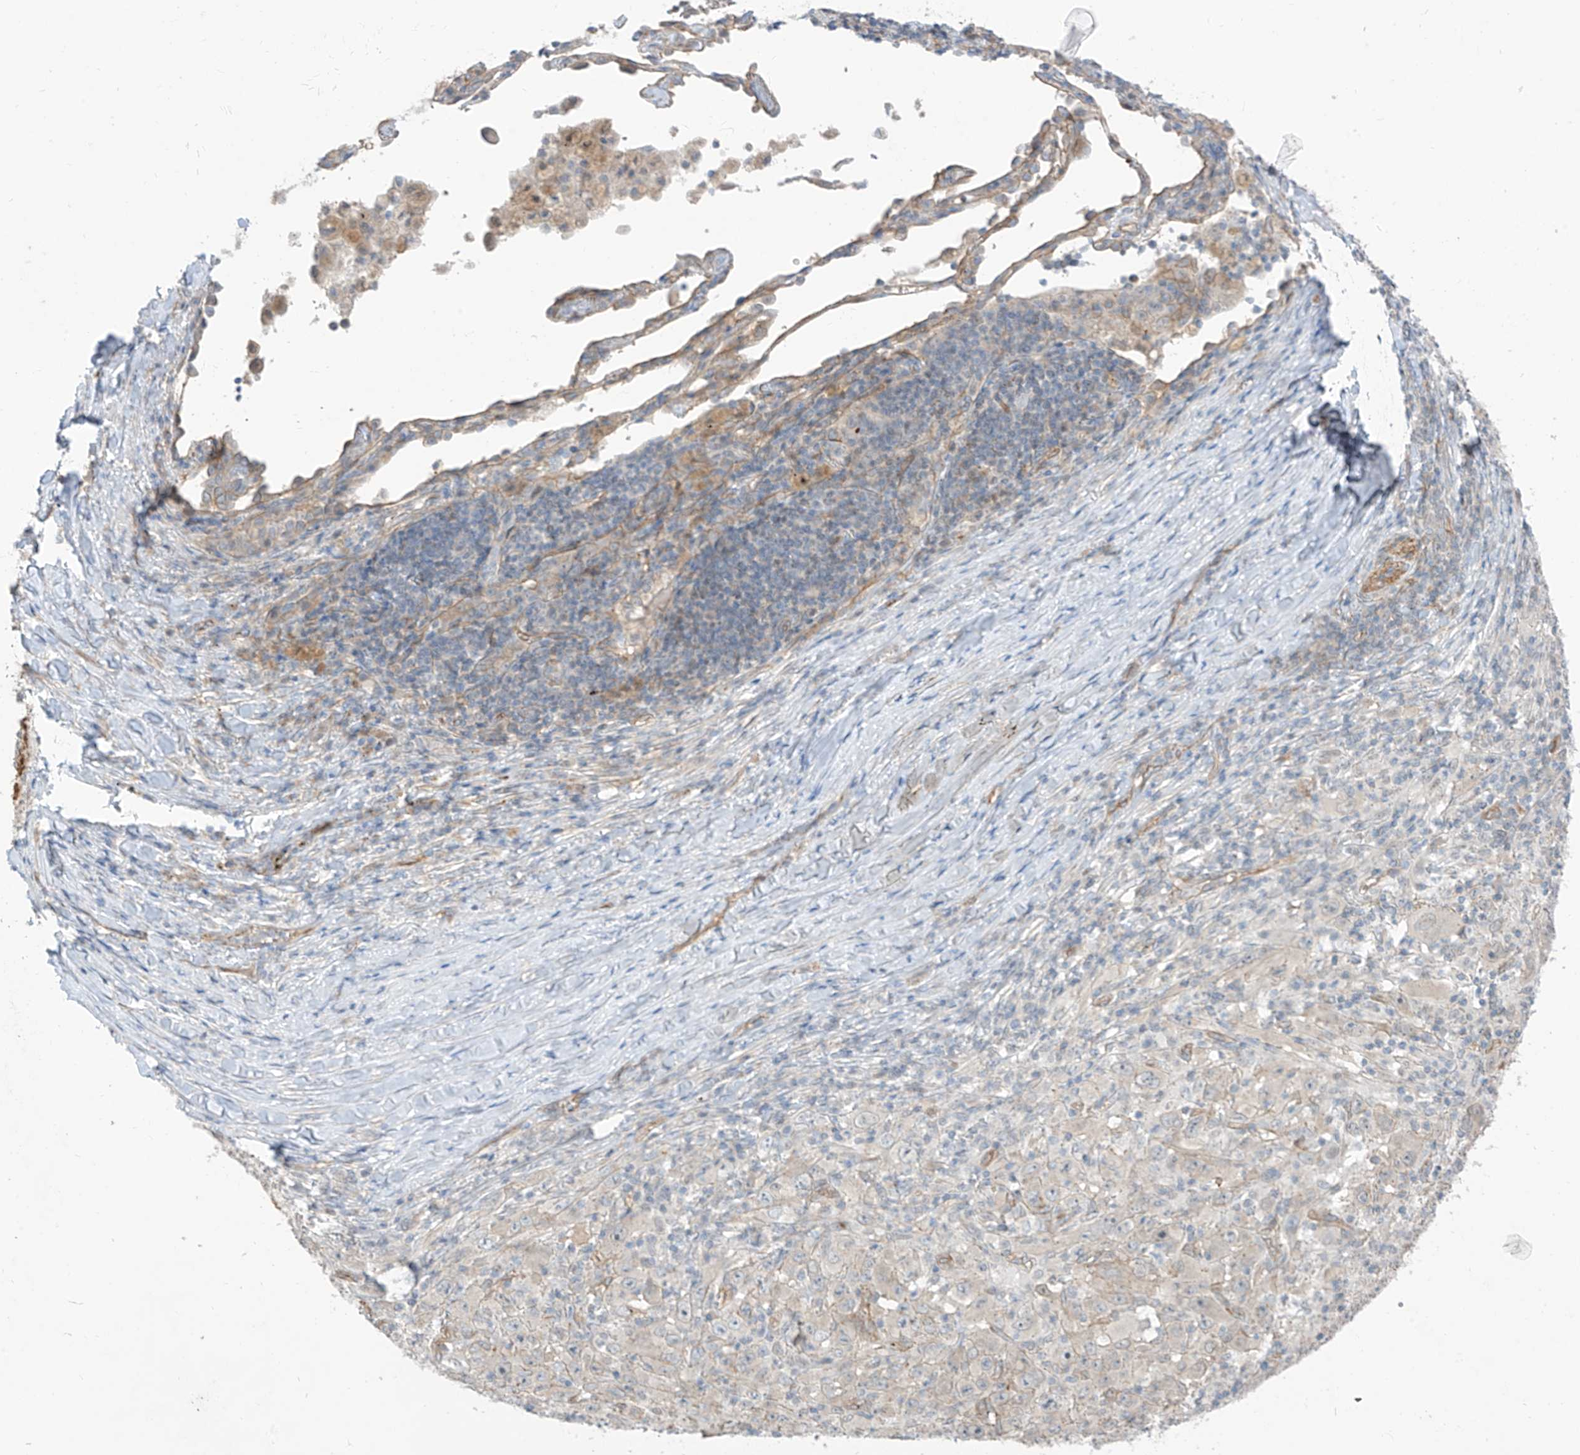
{"staining": {"intensity": "weak", "quantity": "<25%", "location": "cytoplasmic/membranous"}, "tissue": "melanoma", "cell_type": "Tumor cells", "image_type": "cancer", "snomed": [{"axis": "morphology", "description": "Malignant melanoma, Metastatic site"}, {"axis": "topography", "description": "Skin"}], "caption": "IHC micrograph of melanoma stained for a protein (brown), which demonstrates no expression in tumor cells. The staining is performed using DAB brown chromogen with nuclei counter-stained in using hematoxylin.", "gene": "EPHX4", "patient": {"sex": "female", "age": 56}}